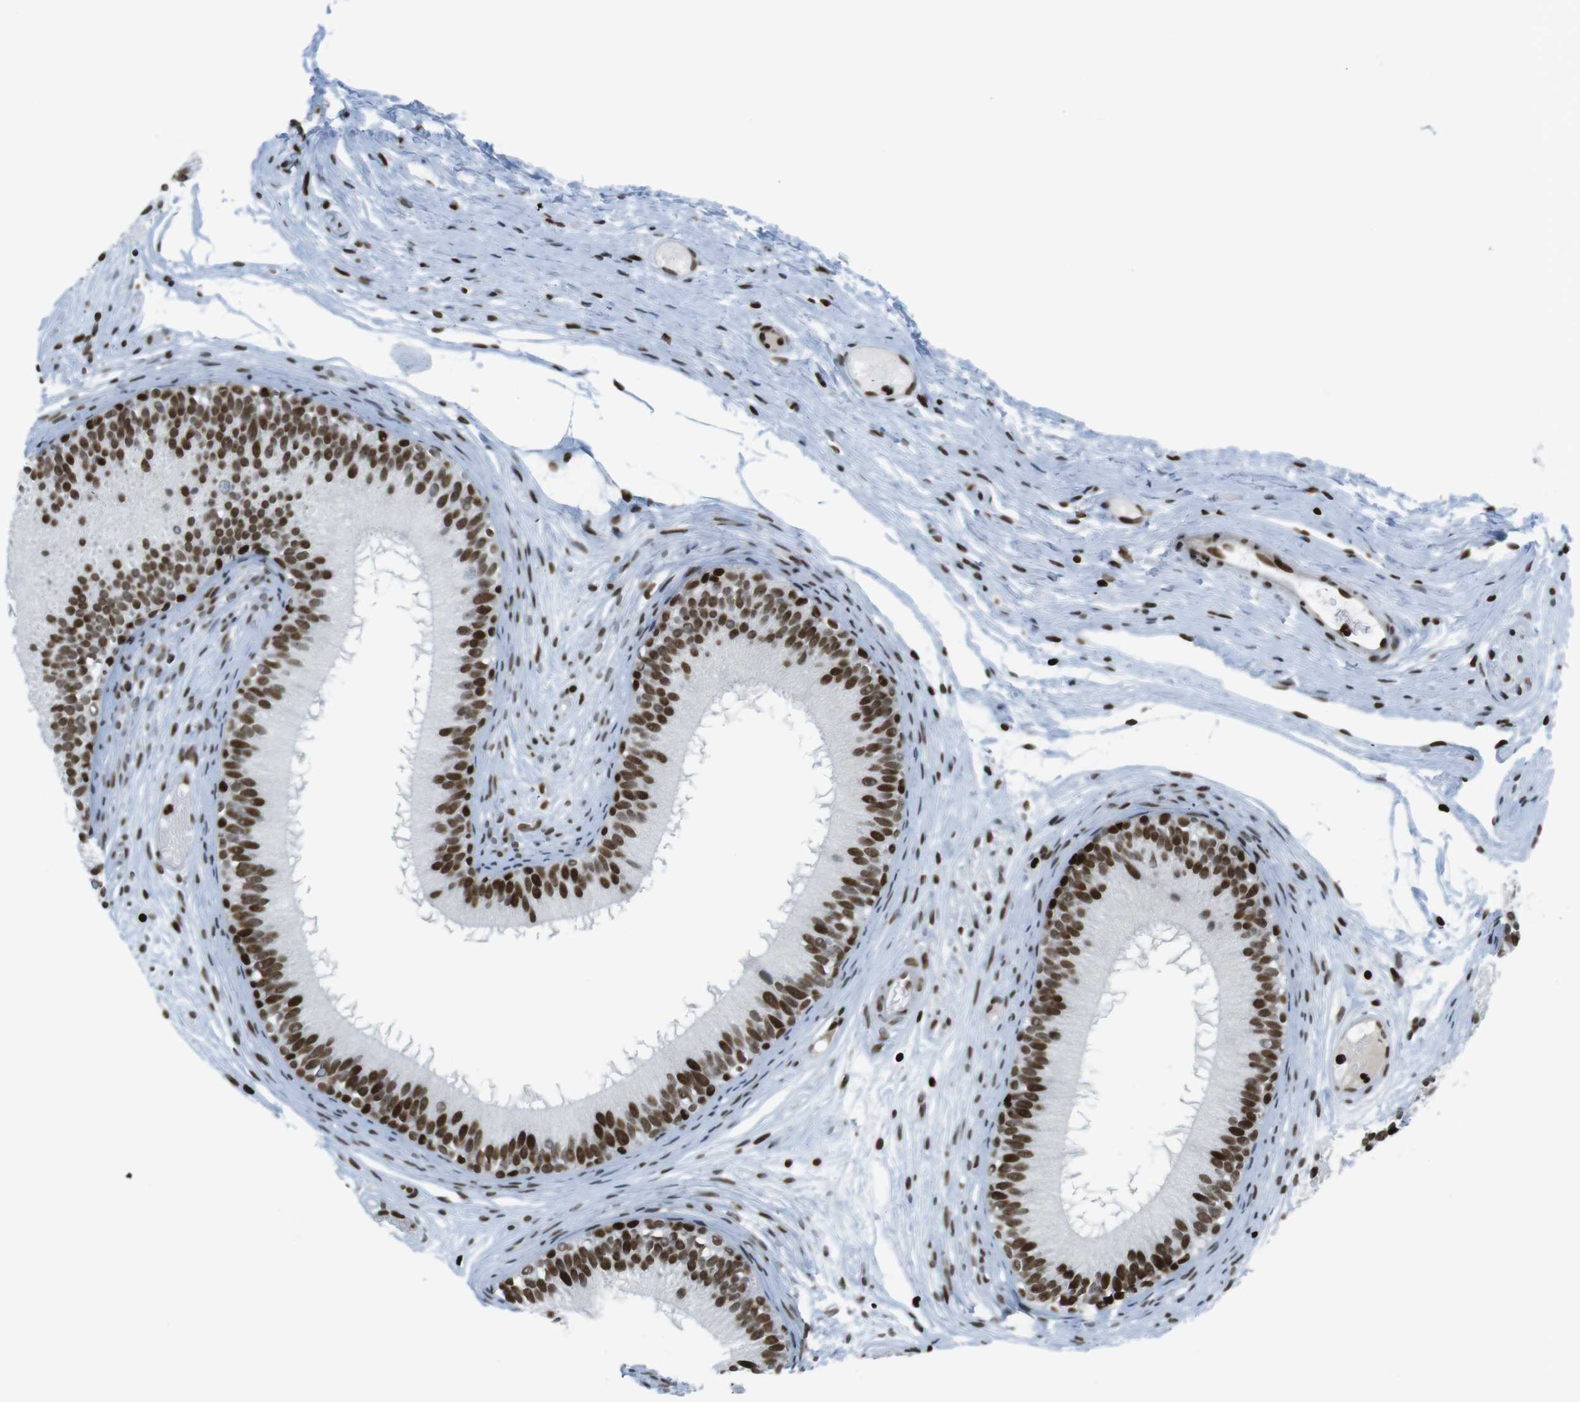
{"staining": {"intensity": "strong", "quantity": ">75%", "location": "nuclear"}, "tissue": "epididymis", "cell_type": "Glandular cells", "image_type": "normal", "snomed": [{"axis": "morphology", "description": "Normal tissue, NOS"}, {"axis": "morphology", "description": "Atrophy, NOS"}, {"axis": "topography", "description": "Testis"}, {"axis": "topography", "description": "Epididymis"}], "caption": "A high-resolution photomicrograph shows immunohistochemistry staining of unremarkable epididymis, which demonstrates strong nuclear staining in approximately >75% of glandular cells.", "gene": "H2AC8", "patient": {"sex": "male", "age": 18}}